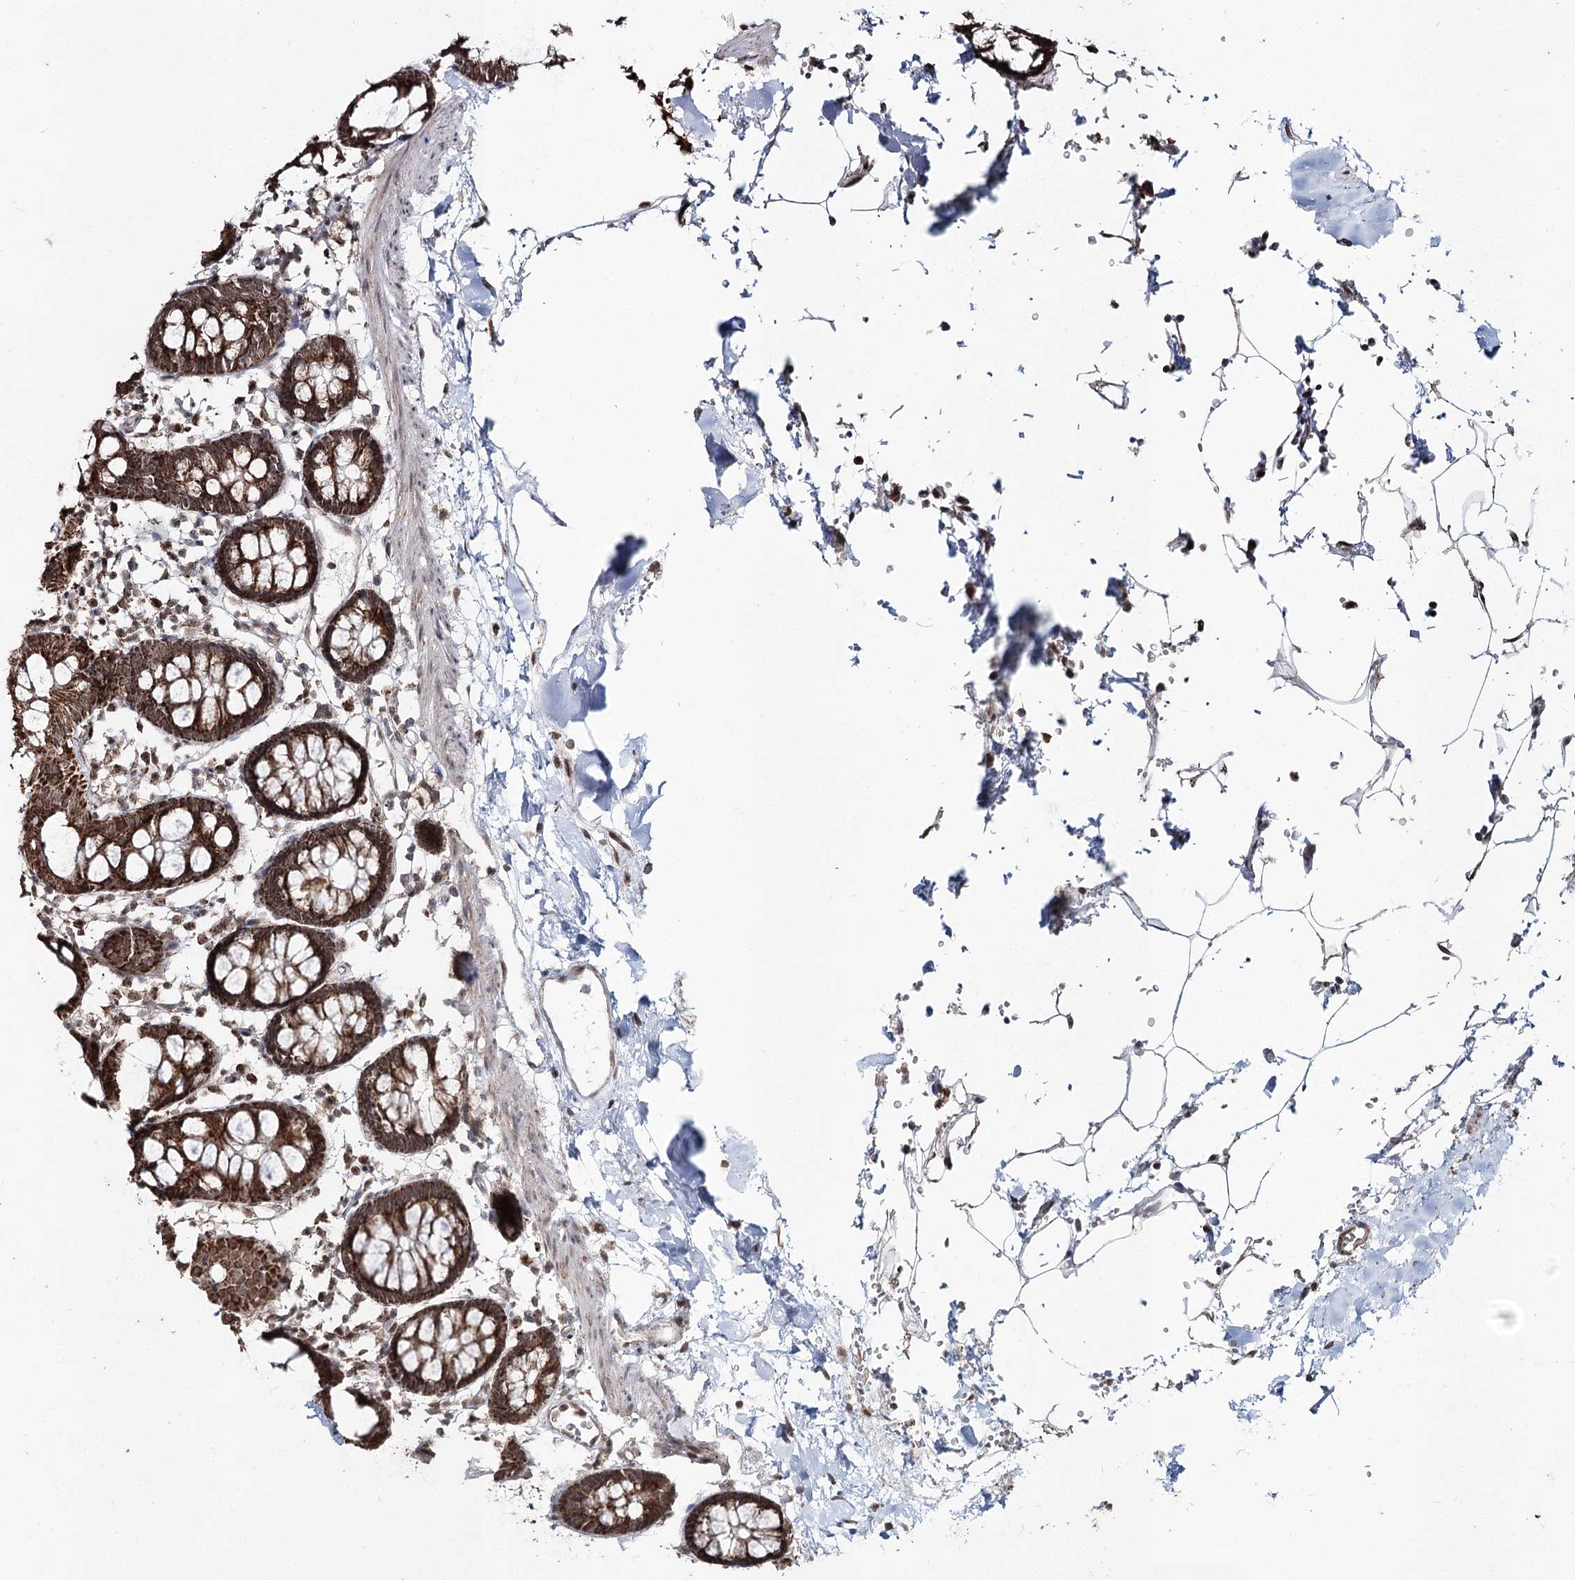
{"staining": {"intensity": "weak", "quantity": ">75%", "location": "cytoplasmic/membranous"}, "tissue": "colon", "cell_type": "Endothelial cells", "image_type": "normal", "snomed": [{"axis": "morphology", "description": "Normal tissue, NOS"}, {"axis": "topography", "description": "Colon"}], "caption": "Endothelial cells reveal low levels of weak cytoplasmic/membranous expression in about >75% of cells in benign human colon. Nuclei are stained in blue.", "gene": "PDHX", "patient": {"sex": "male", "age": 75}}